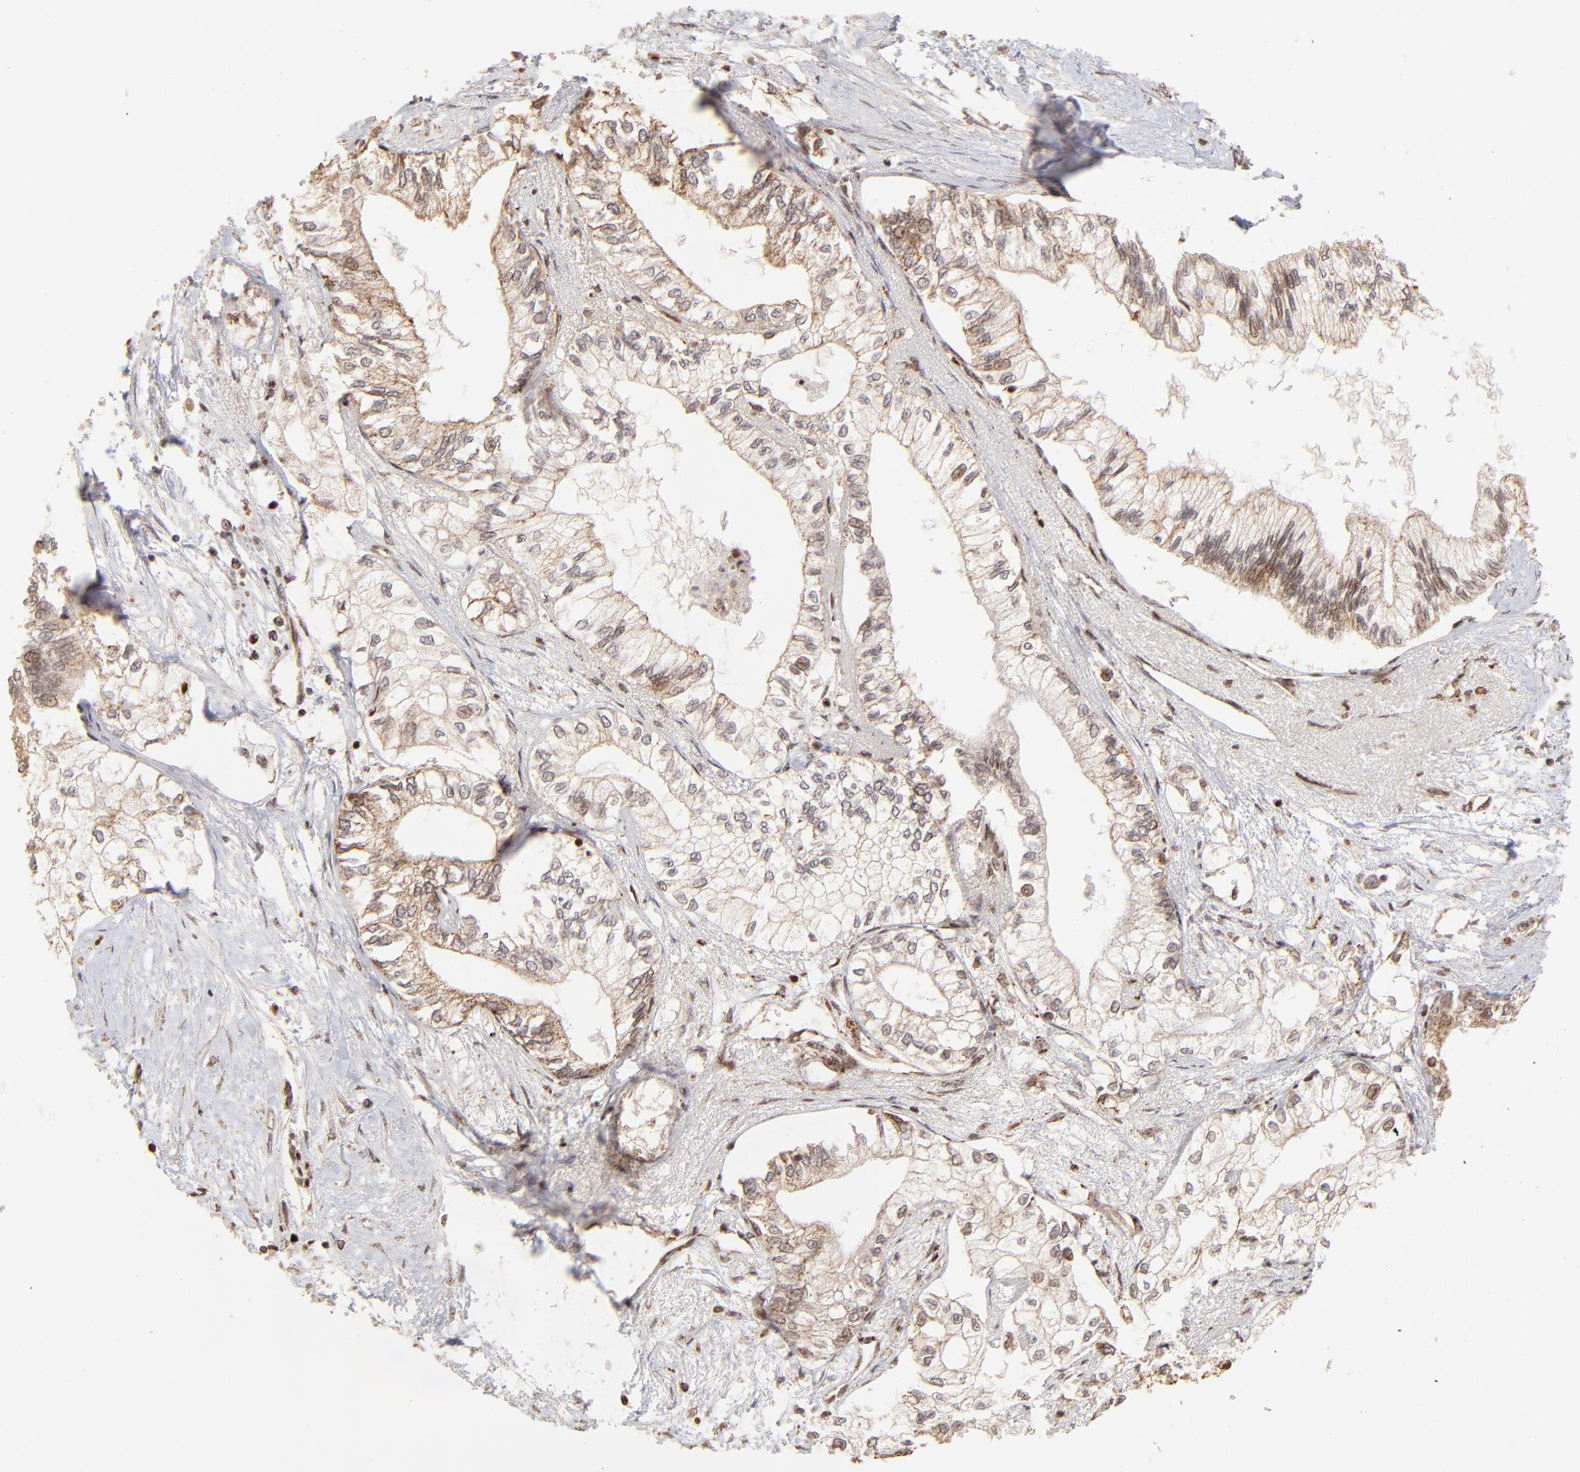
{"staining": {"intensity": "weak", "quantity": "25%-75%", "location": "cytoplasmic/membranous"}, "tissue": "pancreatic cancer", "cell_type": "Tumor cells", "image_type": "cancer", "snomed": [{"axis": "morphology", "description": "Adenocarcinoma, NOS"}, {"axis": "topography", "description": "Pancreas"}], "caption": "Tumor cells display low levels of weak cytoplasmic/membranous positivity in about 25%-75% of cells in pancreatic adenocarcinoma.", "gene": "MED15", "patient": {"sex": "male", "age": 79}}